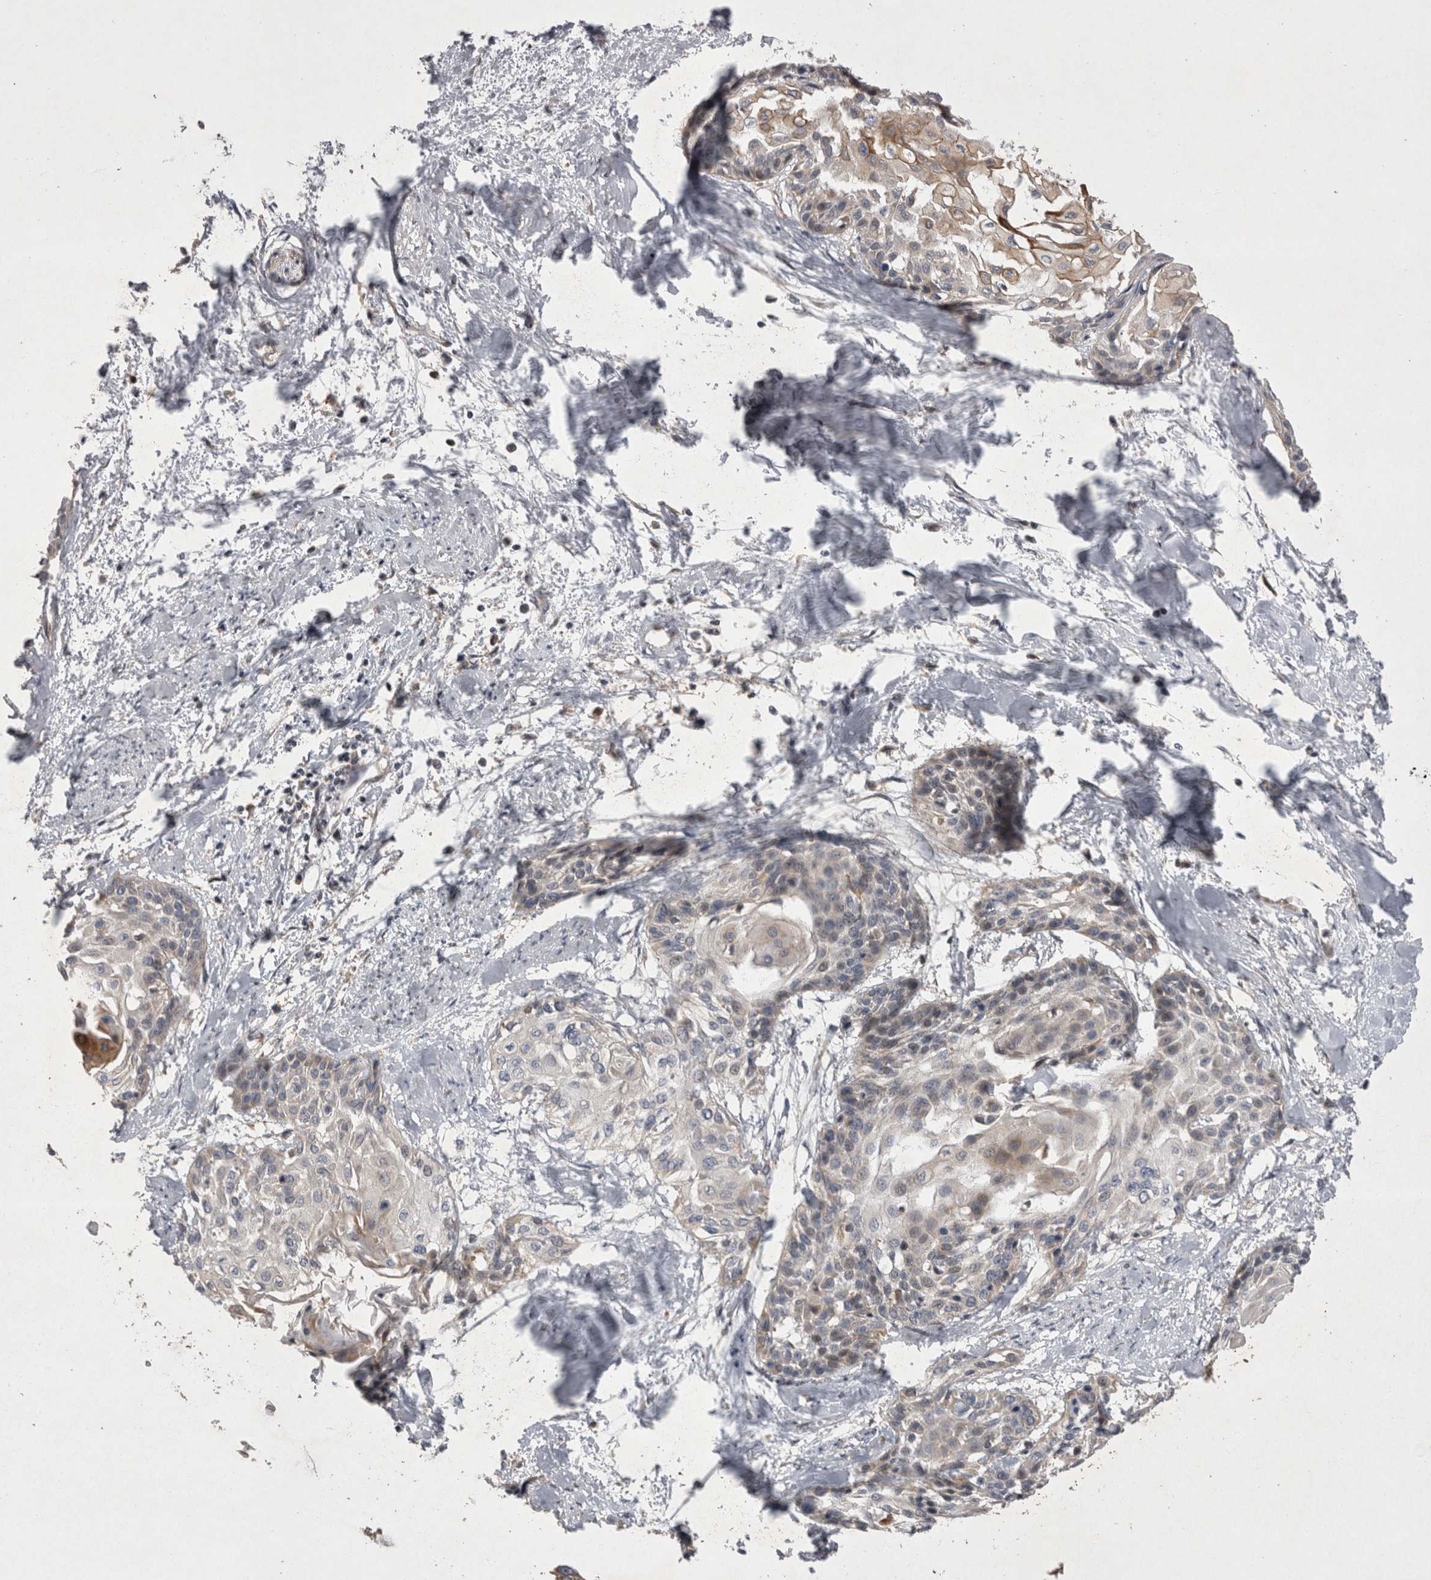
{"staining": {"intensity": "weak", "quantity": "<25%", "location": "cytoplasmic/membranous"}, "tissue": "cervical cancer", "cell_type": "Tumor cells", "image_type": "cancer", "snomed": [{"axis": "morphology", "description": "Squamous cell carcinoma, NOS"}, {"axis": "topography", "description": "Cervix"}], "caption": "A histopathology image of squamous cell carcinoma (cervical) stained for a protein displays no brown staining in tumor cells.", "gene": "TSPOAP1", "patient": {"sex": "female", "age": 57}}